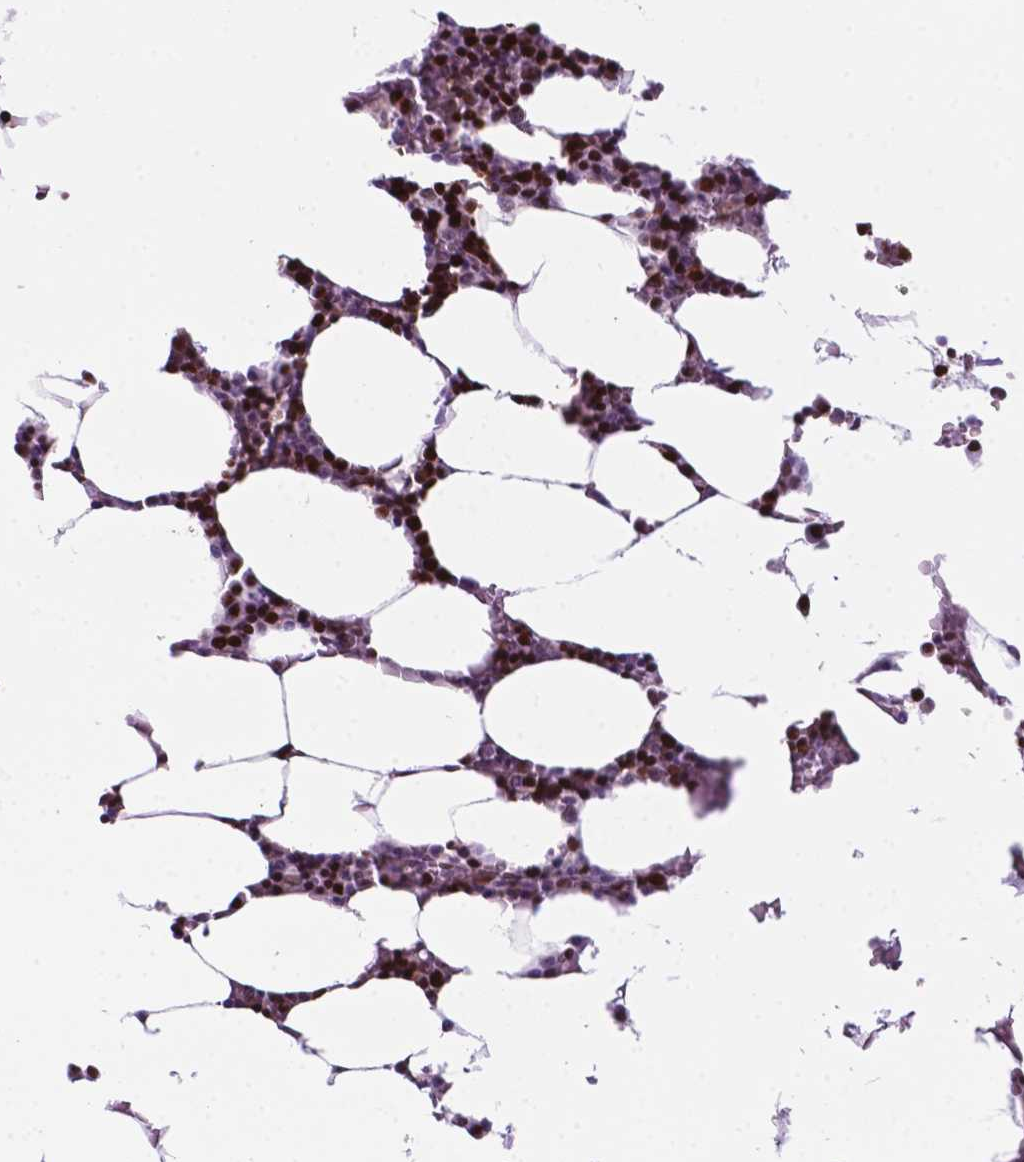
{"staining": {"intensity": "strong", "quantity": "<25%", "location": "nuclear"}, "tissue": "bone marrow", "cell_type": "Hematopoietic cells", "image_type": "normal", "snomed": [{"axis": "morphology", "description": "Normal tissue, NOS"}, {"axis": "topography", "description": "Bone marrow"}], "caption": "Immunohistochemical staining of unremarkable human bone marrow displays strong nuclear protein staining in about <25% of hematopoietic cells.", "gene": "NCAPH2", "patient": {"sex": "female", "age": 52}}